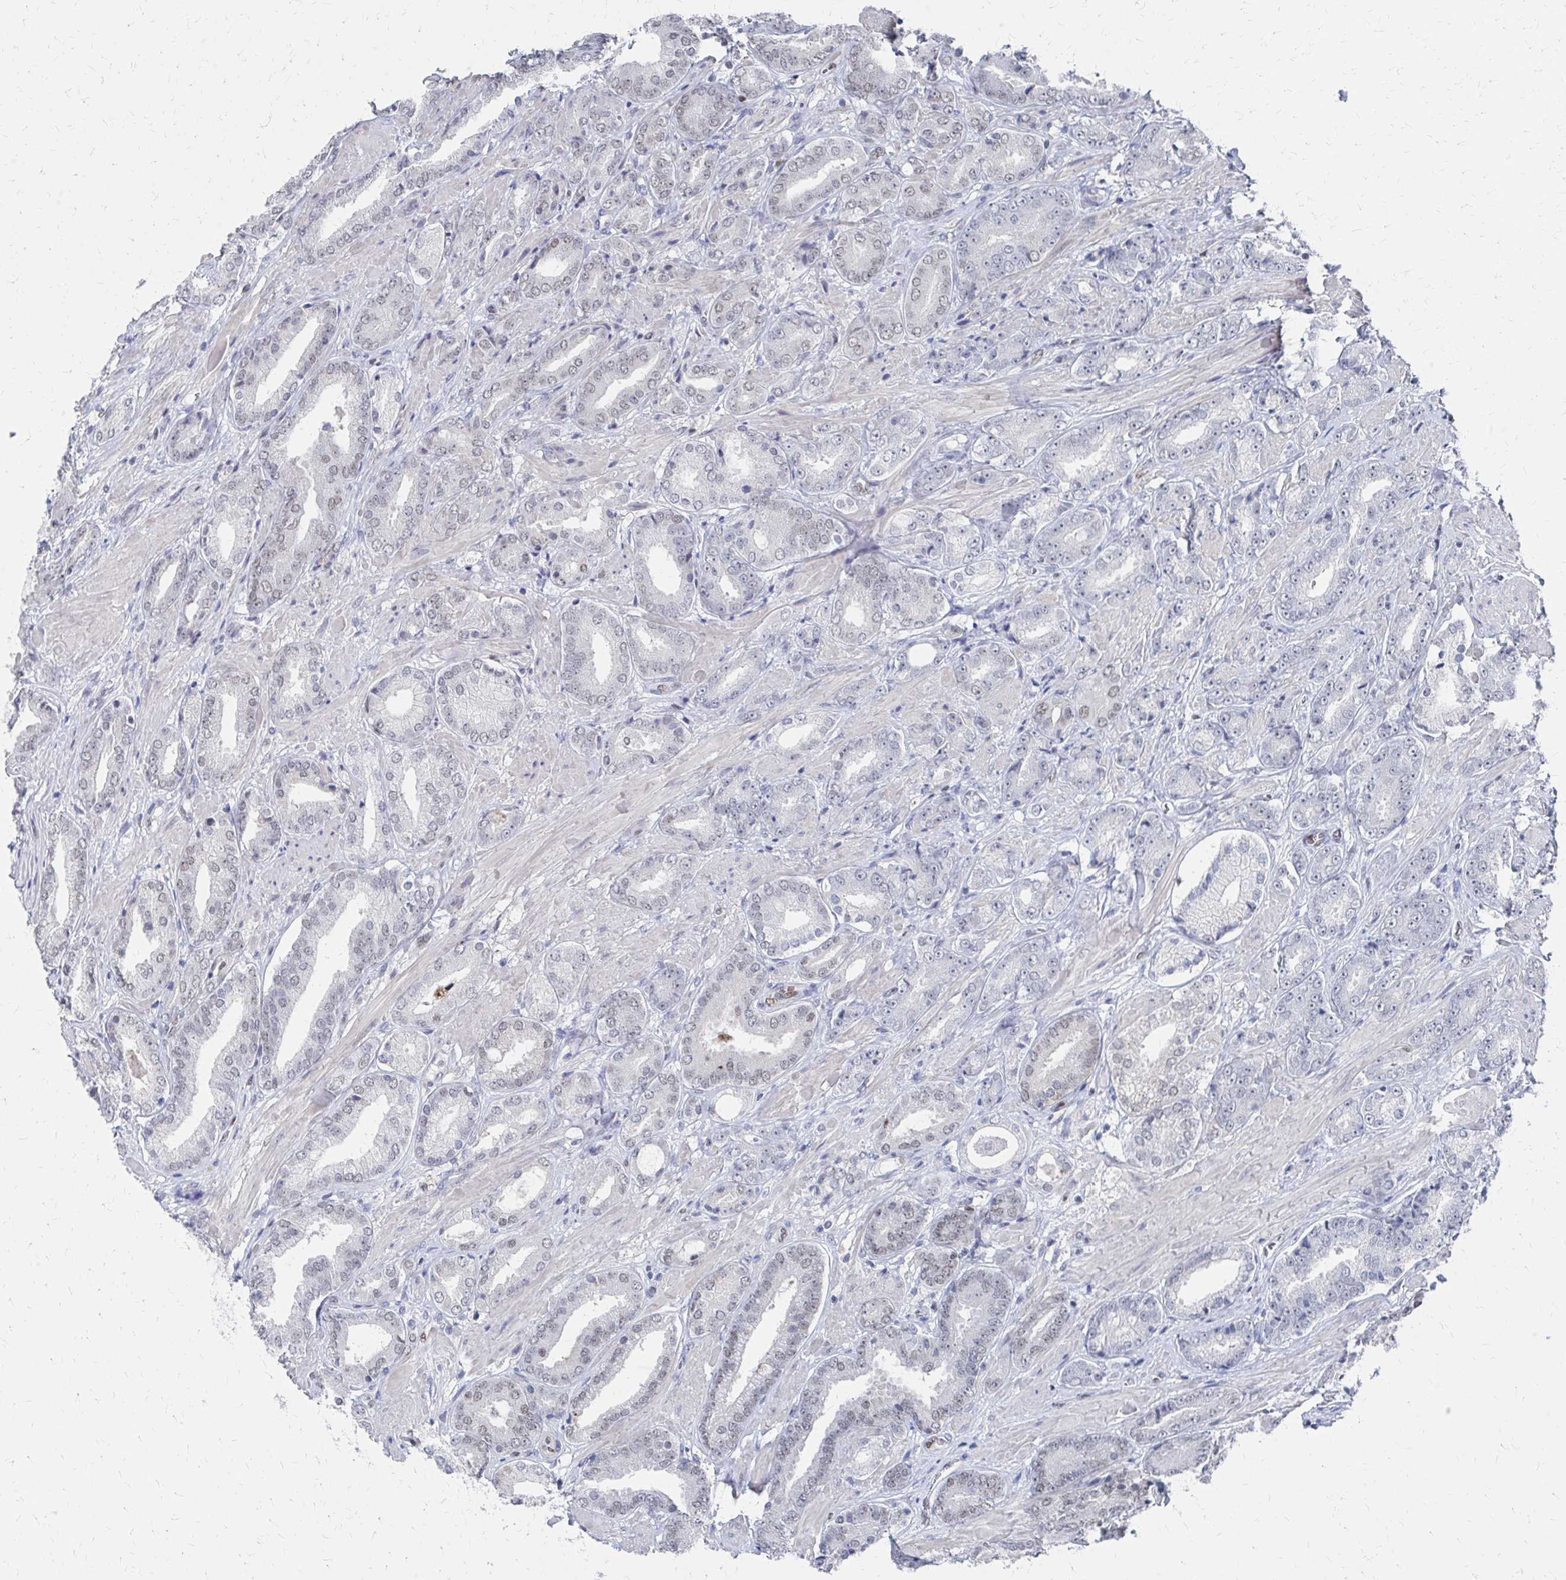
{"staining": {"intensity": "weak", "quantity": "<25%", "location": "nuclear"}, "tissue": "prostate cancer", "cell_type": "Tumor cells", "image_type": "cancer", "snomed": [{"axis": "morphology", "description": "Adenocarcinoma, High grade"}, {"axis": "topography", "description": "Prostate"}], "caption": "This is an immunohistochemistry photomicrograph of adenocarcinoma (high-grade) (prostate). There is no expression in tumor cells.", "gene": "CDIN1", "patient": {"sex": "male", "age": 56}}